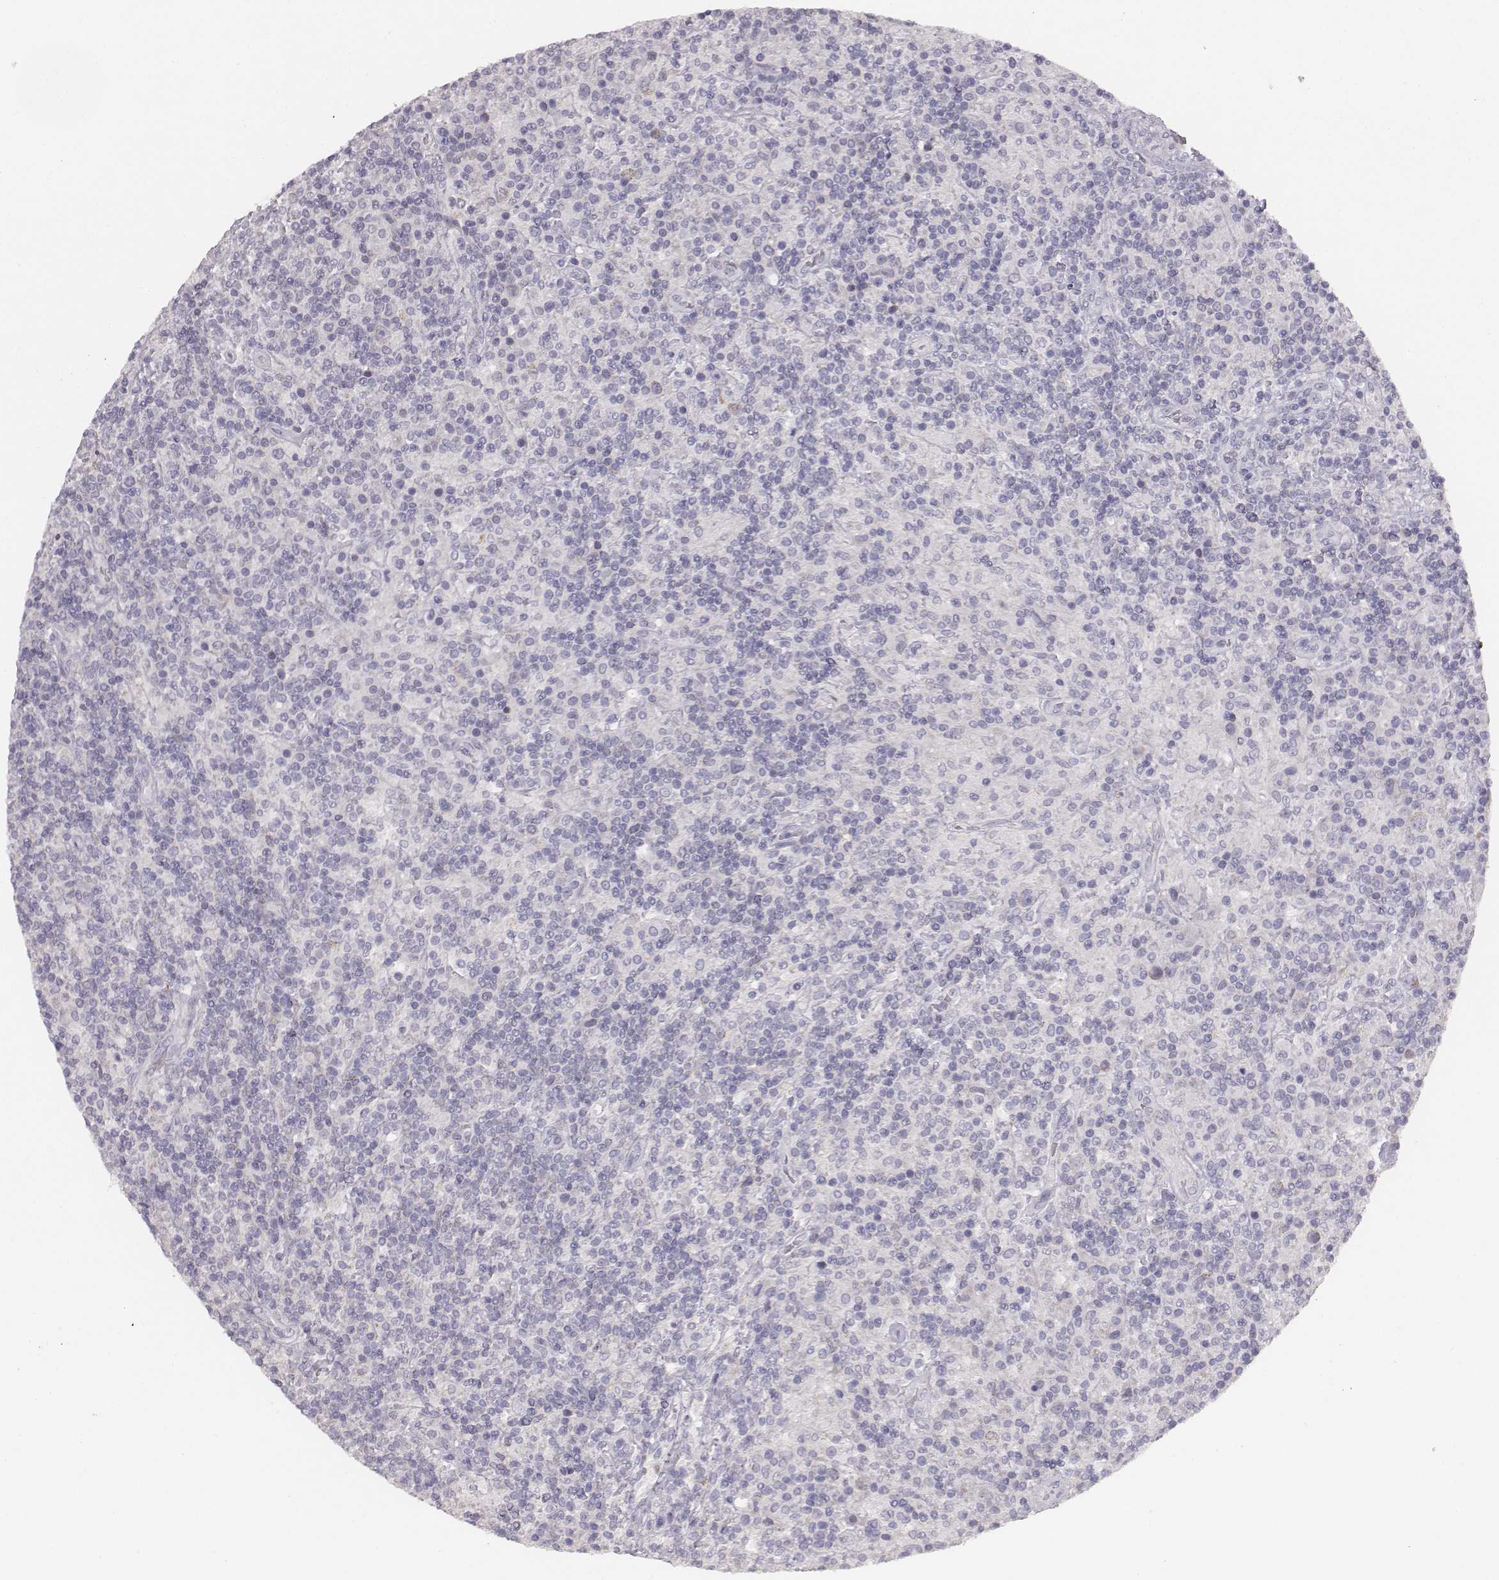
{"staining": {"intensity": "negative", "quantity": "none", "location": "none"}, "tissue": "lymphoma", "cell_type": "Tumor cells", "image_type": "cancer", "snomed": [{"axis": "morphology", "description": "Hodgkin's disease, NOS"}, {"axis": "topography", "description": "Lymph node"}], "caption": "High power microscopy micrograph of an IHC photomicrograph of lymphoma, revealing no significant expression in tumor cells.", "gene": "ABCD3", "patient": {"sex": "male", "age": 70}}